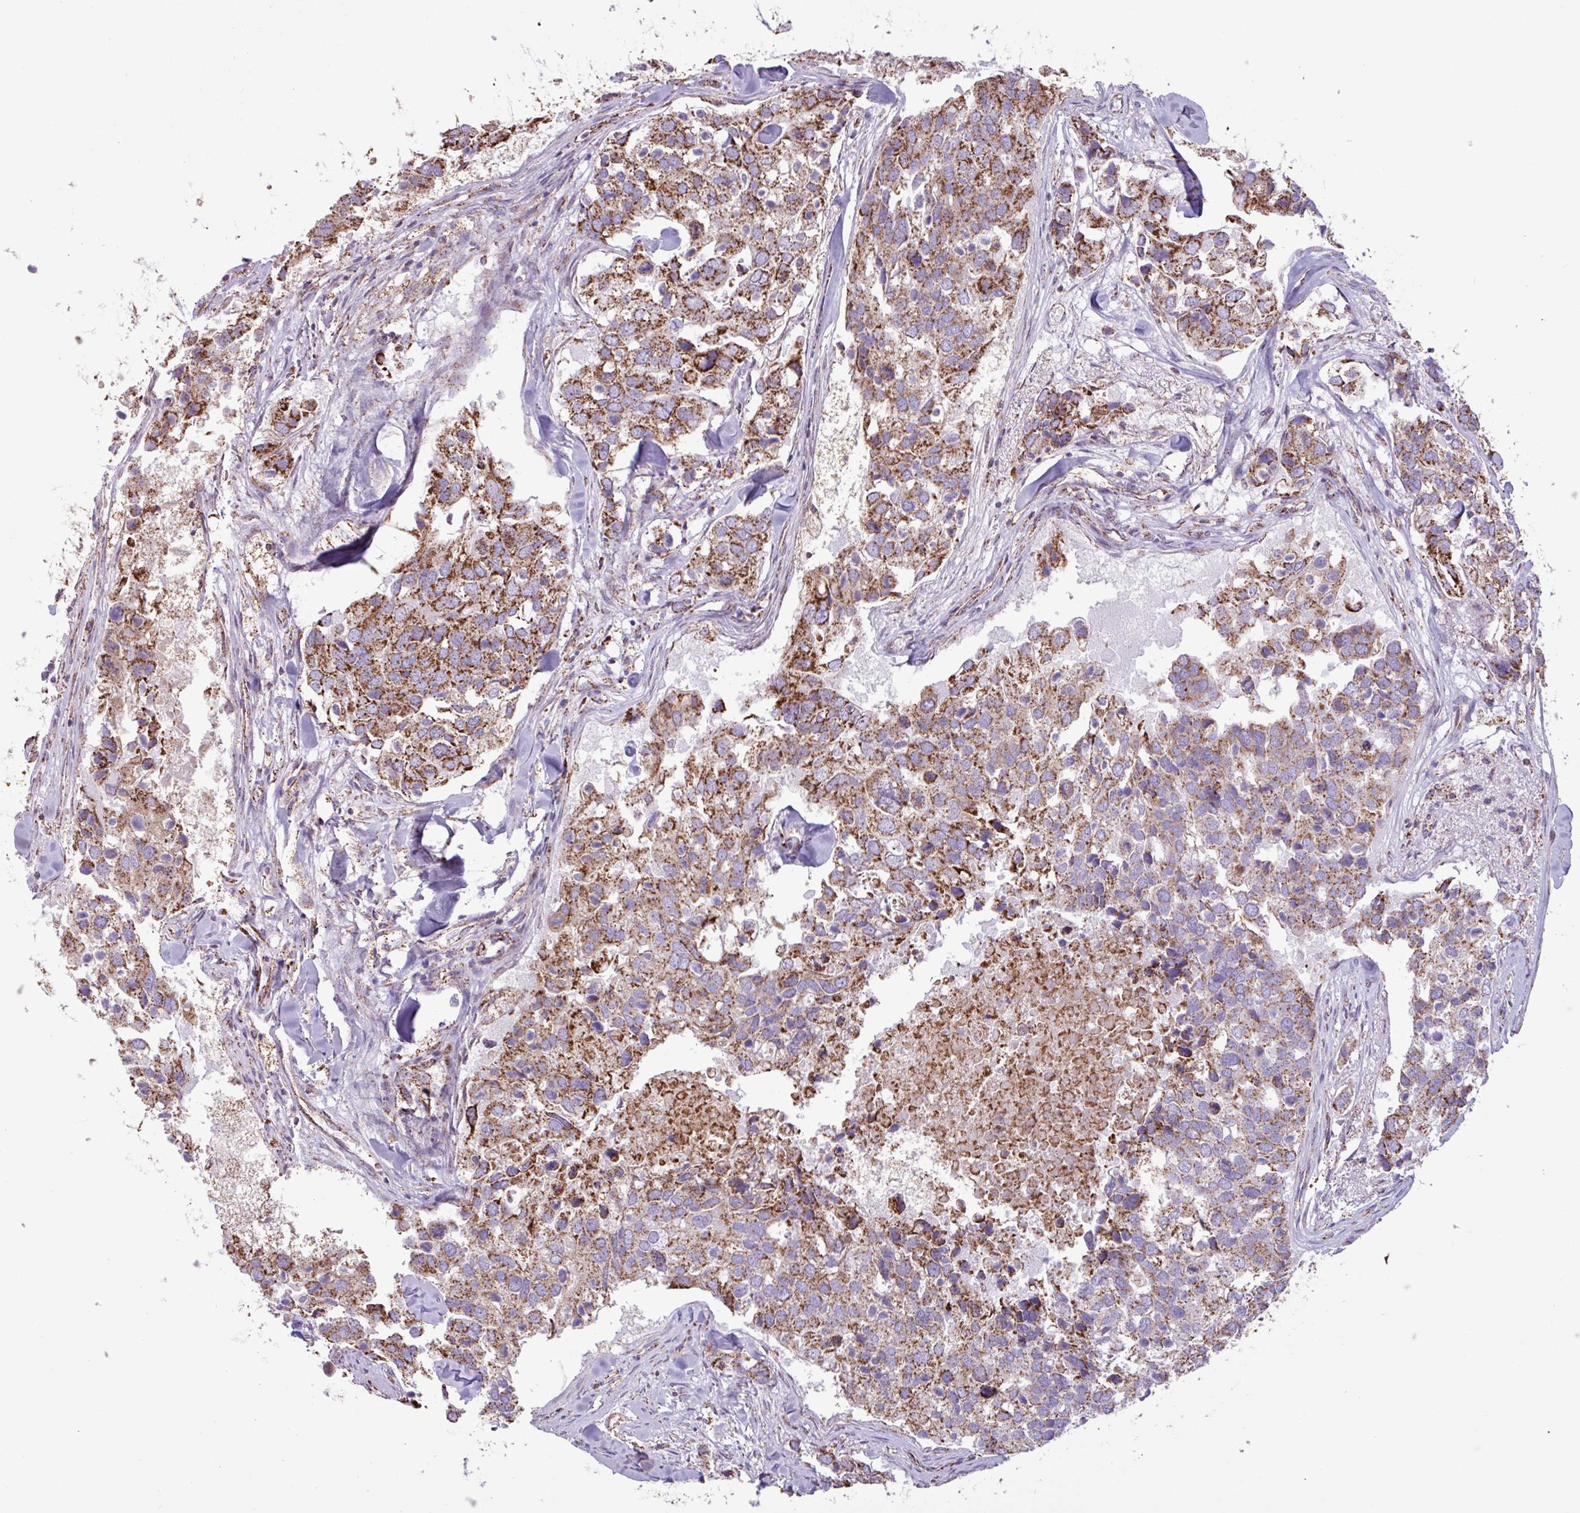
{"staining": {"intensity": "strong", "quantity": ">75%", "location": "cytoplasmic/membranous"}, "tissue": "breast cancer", "cell_type": "Tumor cells", "image_type": "cancer", "snomed": [{"axis": "morphology", "description": "Duct carcinoma"}, {"axis": "topography", "description": "Breast"}], "caption": "Protein staining reveals strong cytoplasmic/membranous positivity in about >75% of tumor cells in breast invasive ductal carcinoma.", "gene": "RTL3", "patient": {"sex": "female", "age": 83}}